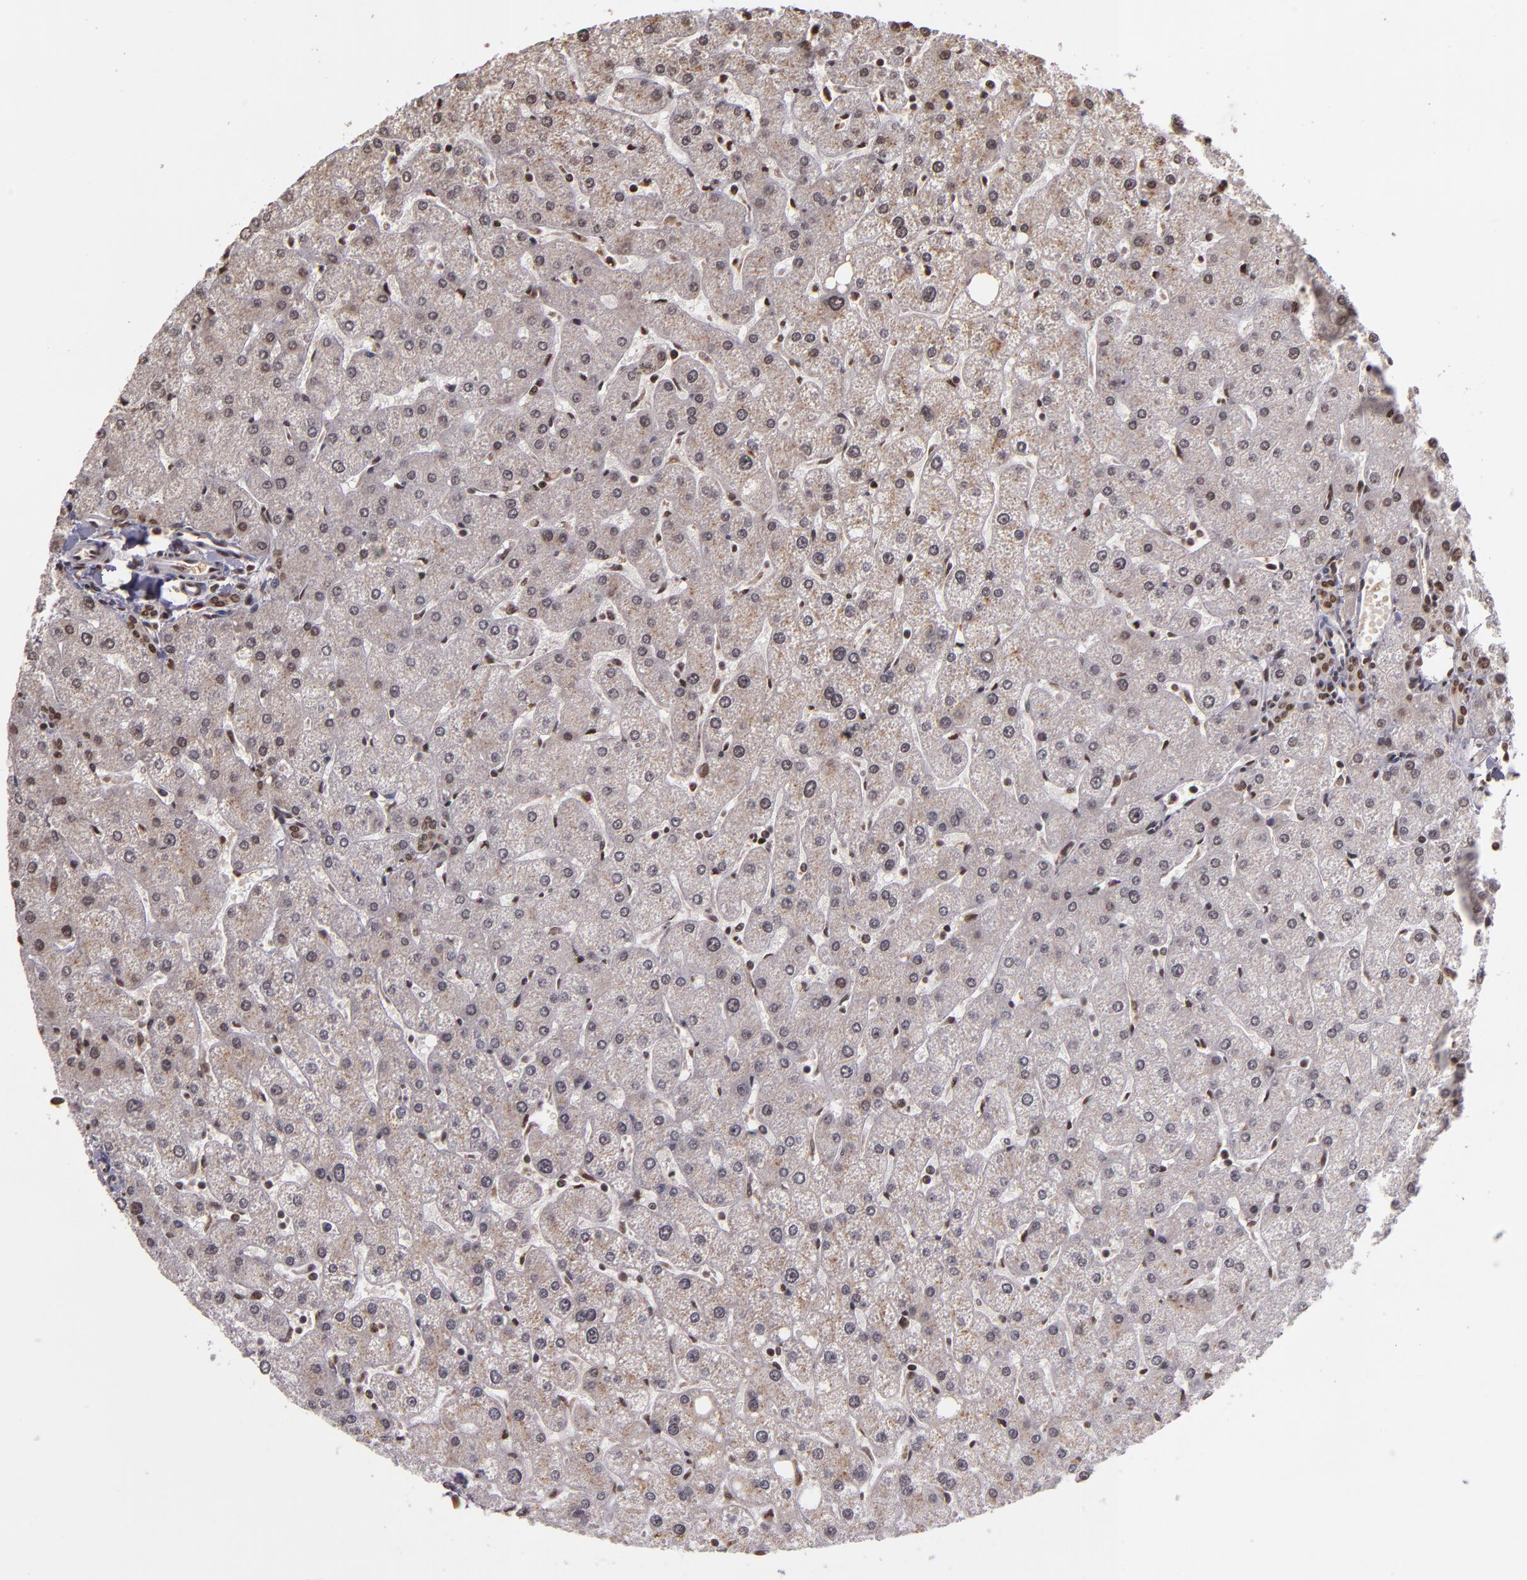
{"staining": {"intensity": "moderate", "quantity": ">75%", "location": "cytoplasmic/membranous,nuclear"}, "tissue": "liver", "cell_type": "Cholangiocytes", "image_type": "normal", "snomed": [{"axis": "morphology", "description": "Normal tissue, NOS"}, {"axis": "topography", "description": "Liver"}], "caption": "Immunohistochemistry micrograph of benign liver: human liver stained using IHC demonstrates medium levels of moderate protein expression localized specifically in the cytoplasmic/membranous,nuclear of cholangiocytes, appearing as a cytoplasmic/membranous,nuclear brown color.", "gene": "CUL3", "patient": {"sex": "male", "age": 67}}